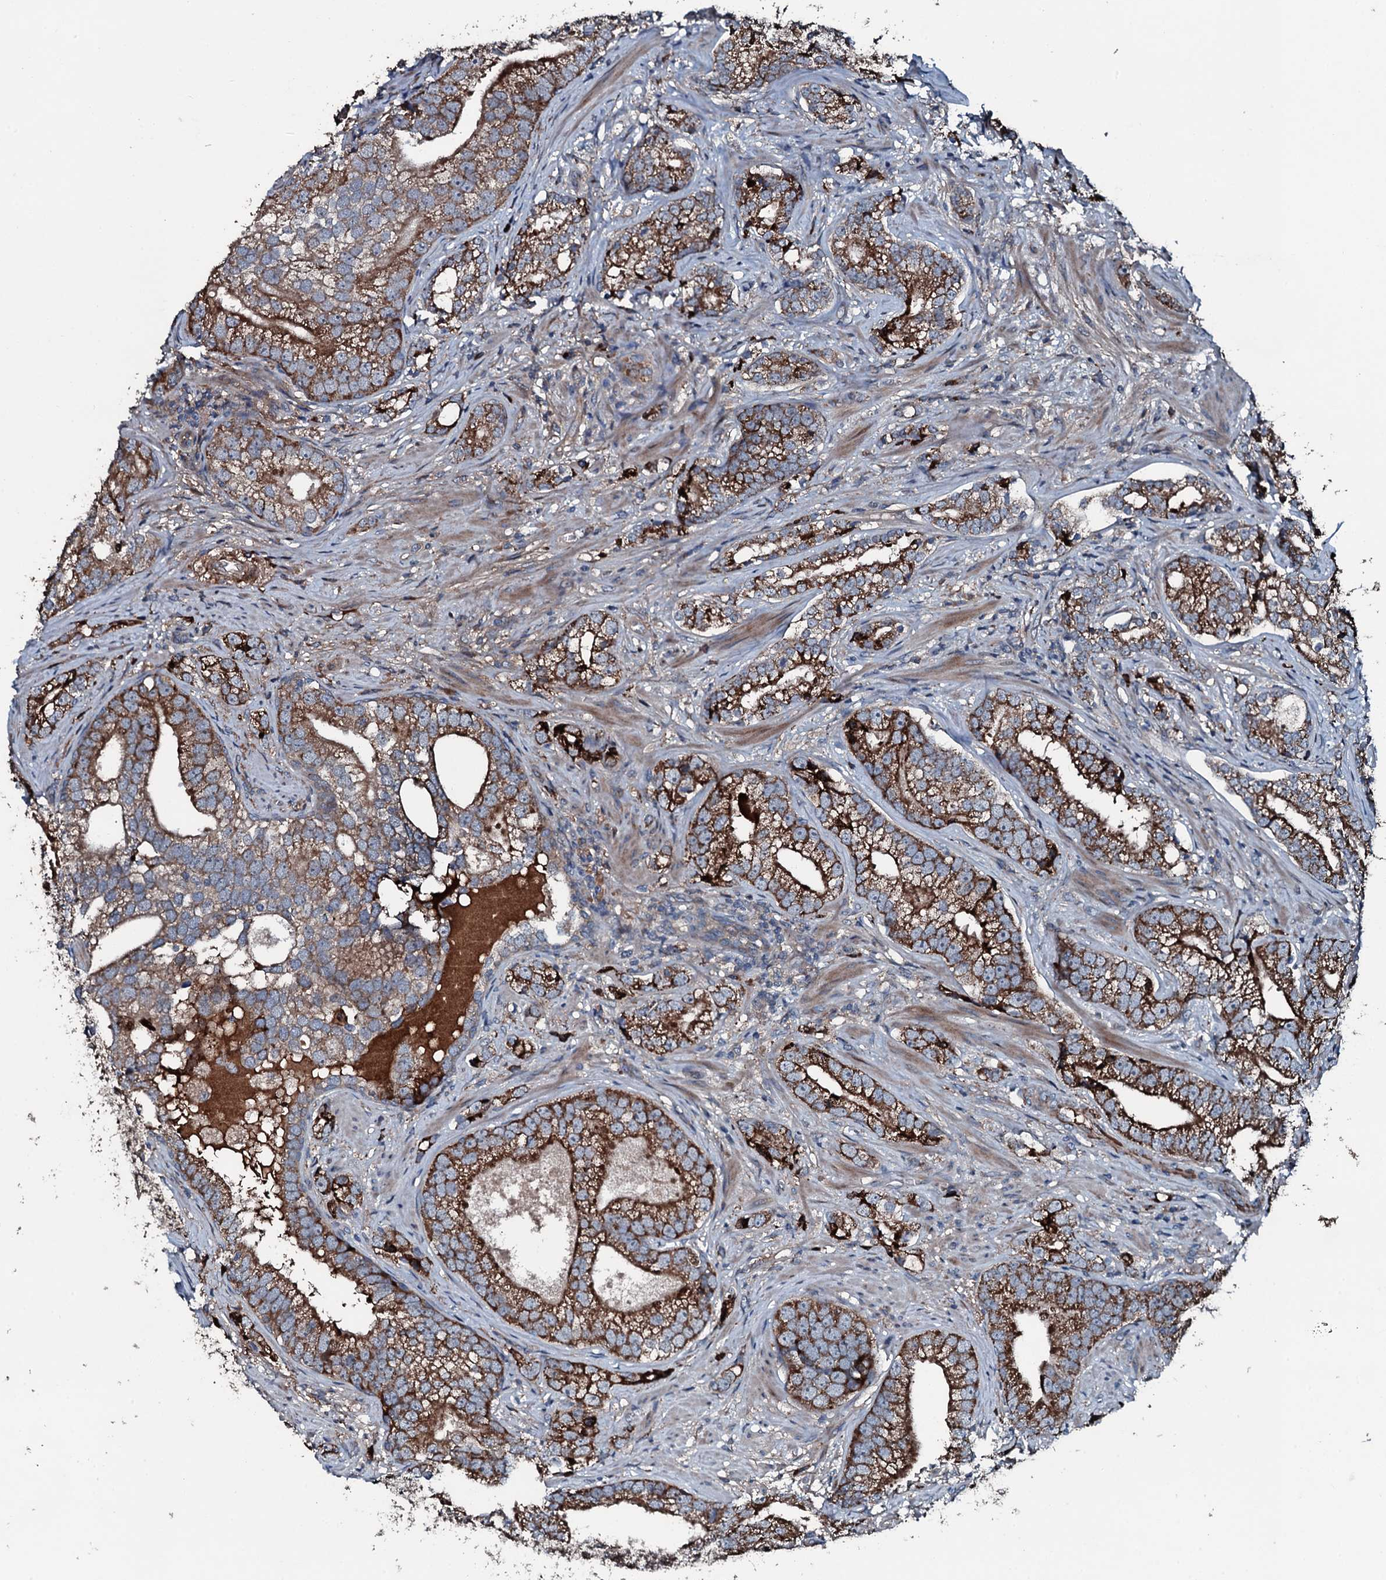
{"staining": {"intensity": "strong", "quantity": ">75%", "location": "cytoplasmic/membranous"}, "tissue": "prostate cancer", "cell_type": "Tumor cells", "image_type": "cancer", "snomed": [{"axis": "morphology", "description": "Adenocarcinoma, High grade"}, {"axis": "topography", "description": "Prostate"}], "caption": "Protein expression analysis of prostate cancer shows strong cytoplasmic/membranous staining in approximately >75% of tumor cells. (Stains: DAB in brown, nuclei in blue, Microscopy: brightfield microscopy at high magnification).", "gene": "AARS1", "patient": {"sex": "male", "age": 75}}